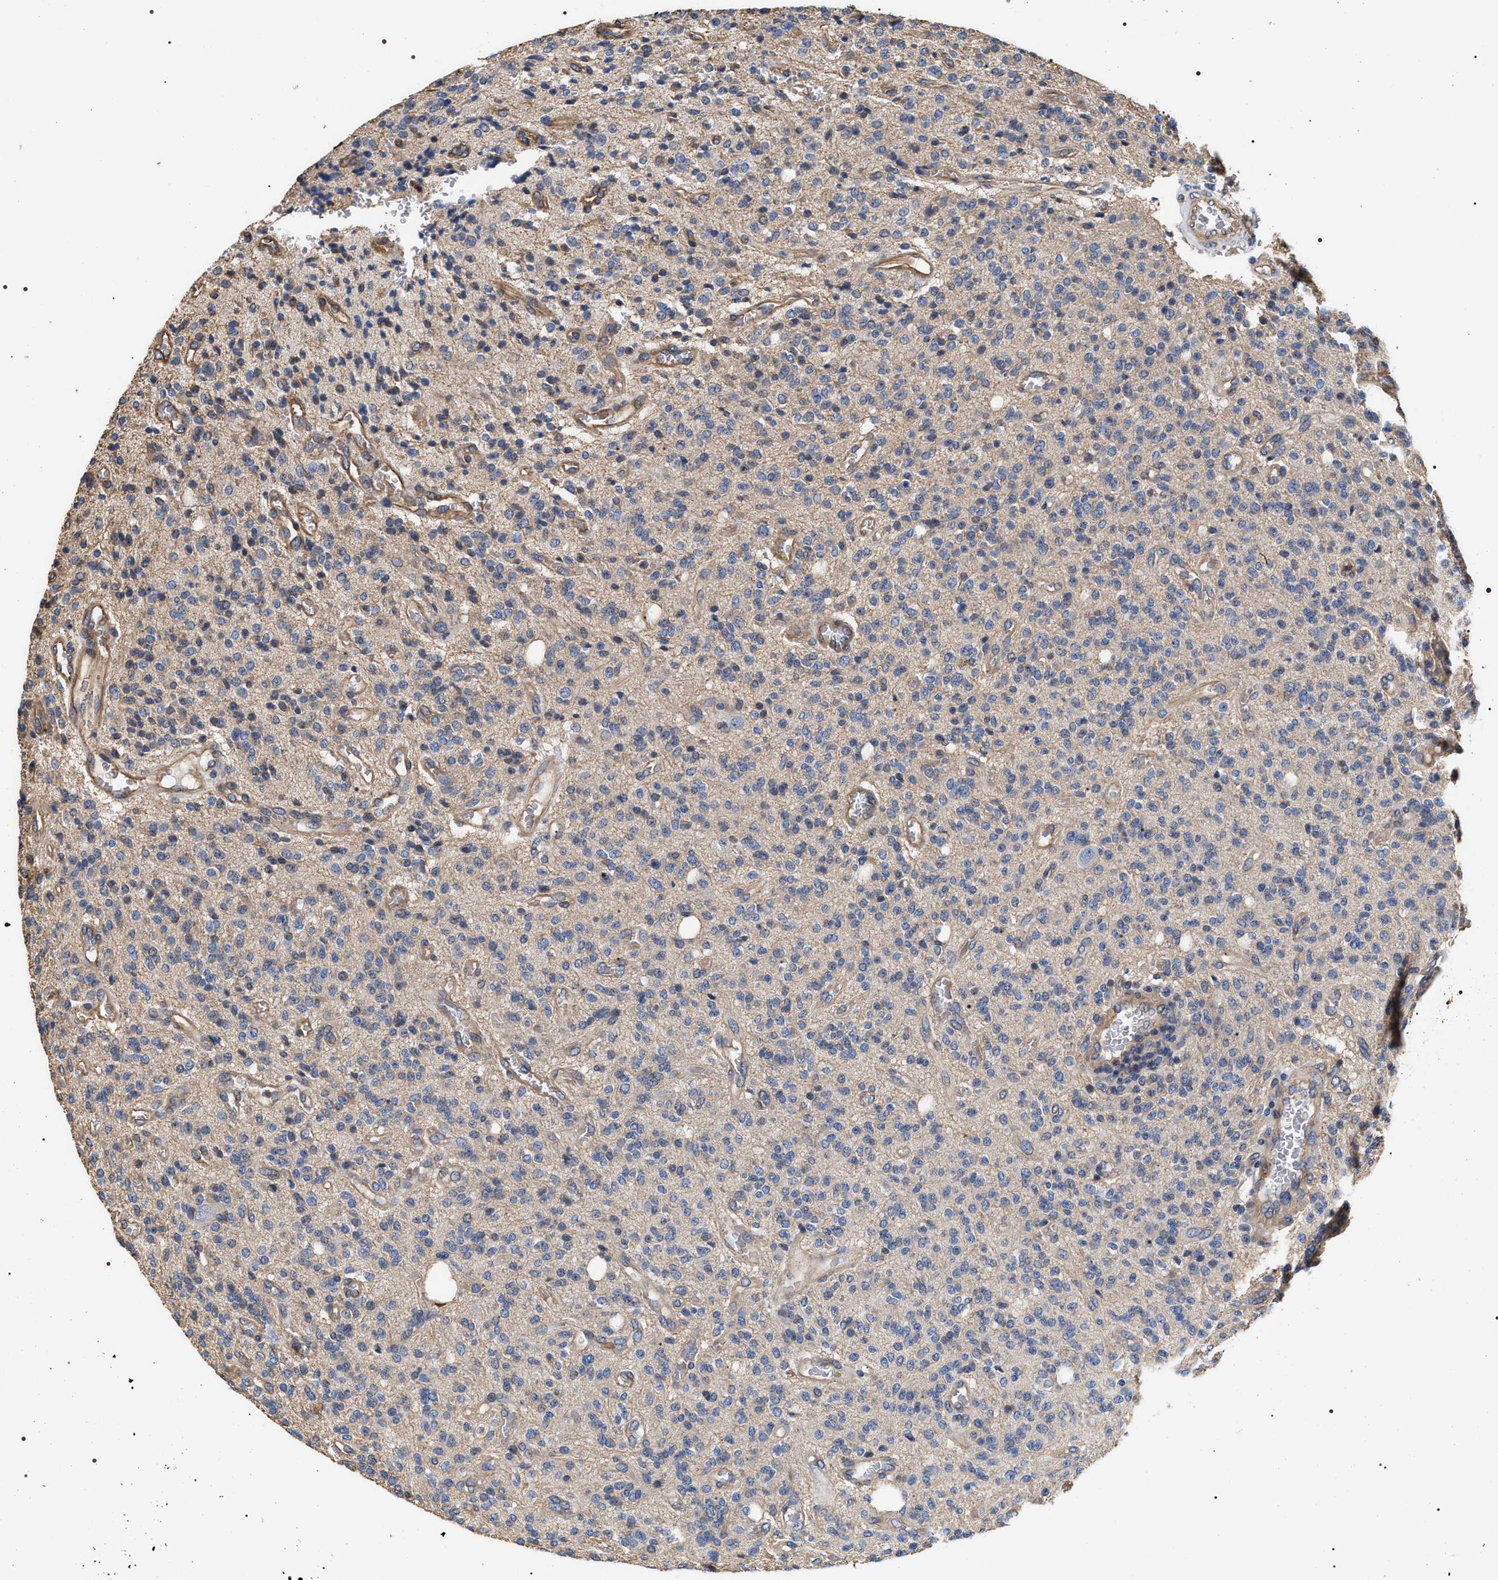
{"staining": {"intensity": "negative", "quantity": "none", "location": "none"}, "tissue": "glioma", "cell_type": "Tumor cells", "image_type": "cancer", "snomed": [{"axis": "morphology", "description": "Glioma, malignant, High grade"}, {"axis": "topography", "description": "Brain"}], "caption": "IHC of human high-grade glioma (malignant) demonstrates no positivity in tumor cells.", "gene": "TSPAN33", "patient": {"sex": "male", "age": 34}}